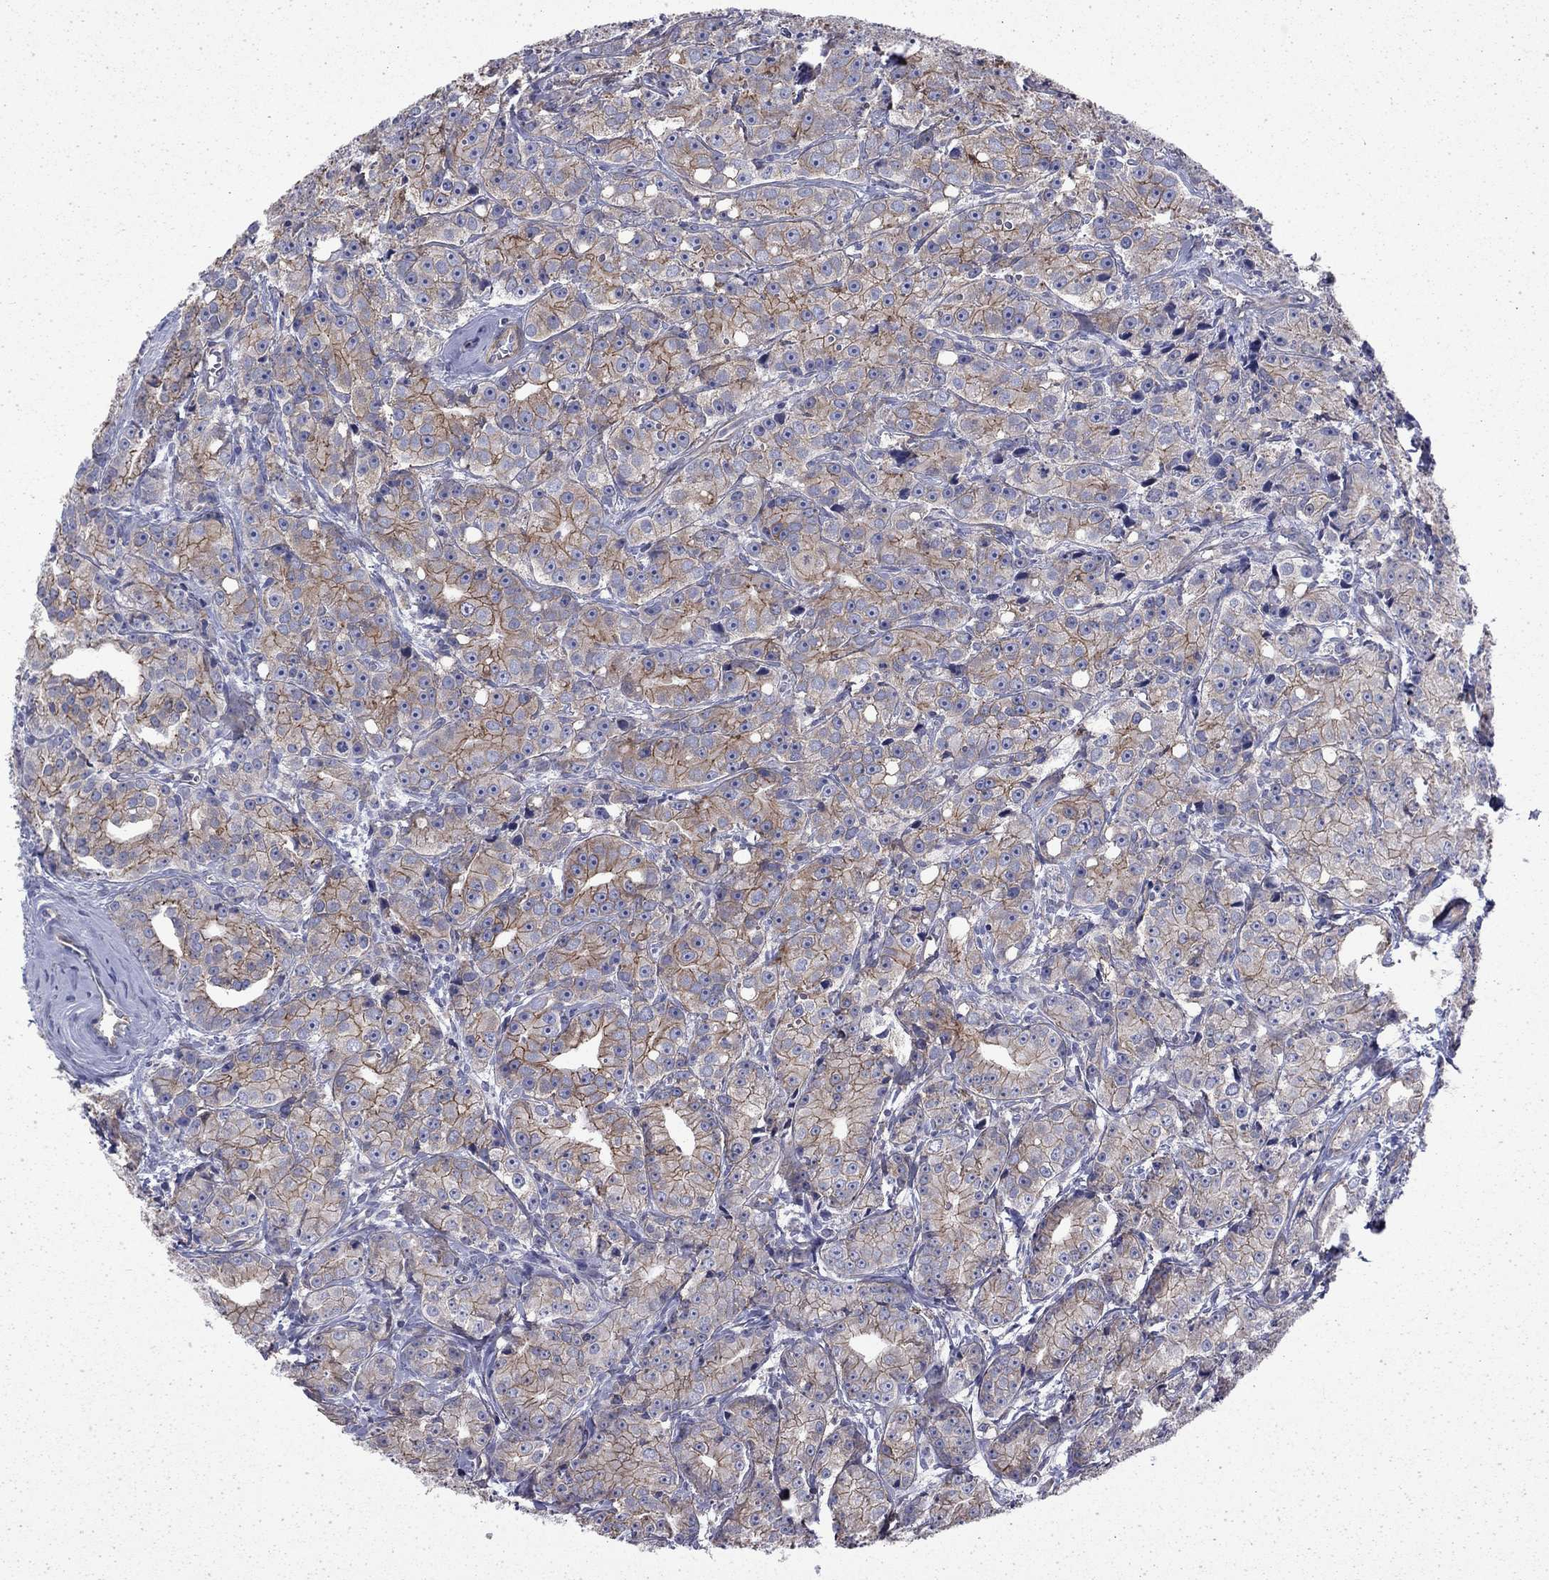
{"staining": {"intensity": "moderate", "quantity": "25%-75%", "location": "cytoplasmic/membranous"}, "tissue": "prostate cancer", "cell_type": "Tumor cells", "image_type": "cancer", "snomed": [{"axis": "morphology", "description": "Adenocarcinoma, Medium grade"}, {"axis": "topography", "description": "Prostate"}], "caption": "A brown stain highlights moderate cytoplasmic/membranous staining of a protein in human adenocarcinoma (medium-grade) (prostate) tumor cells.", "gene": "DTNA", "patient": {"sex": "male", "age": 74}}